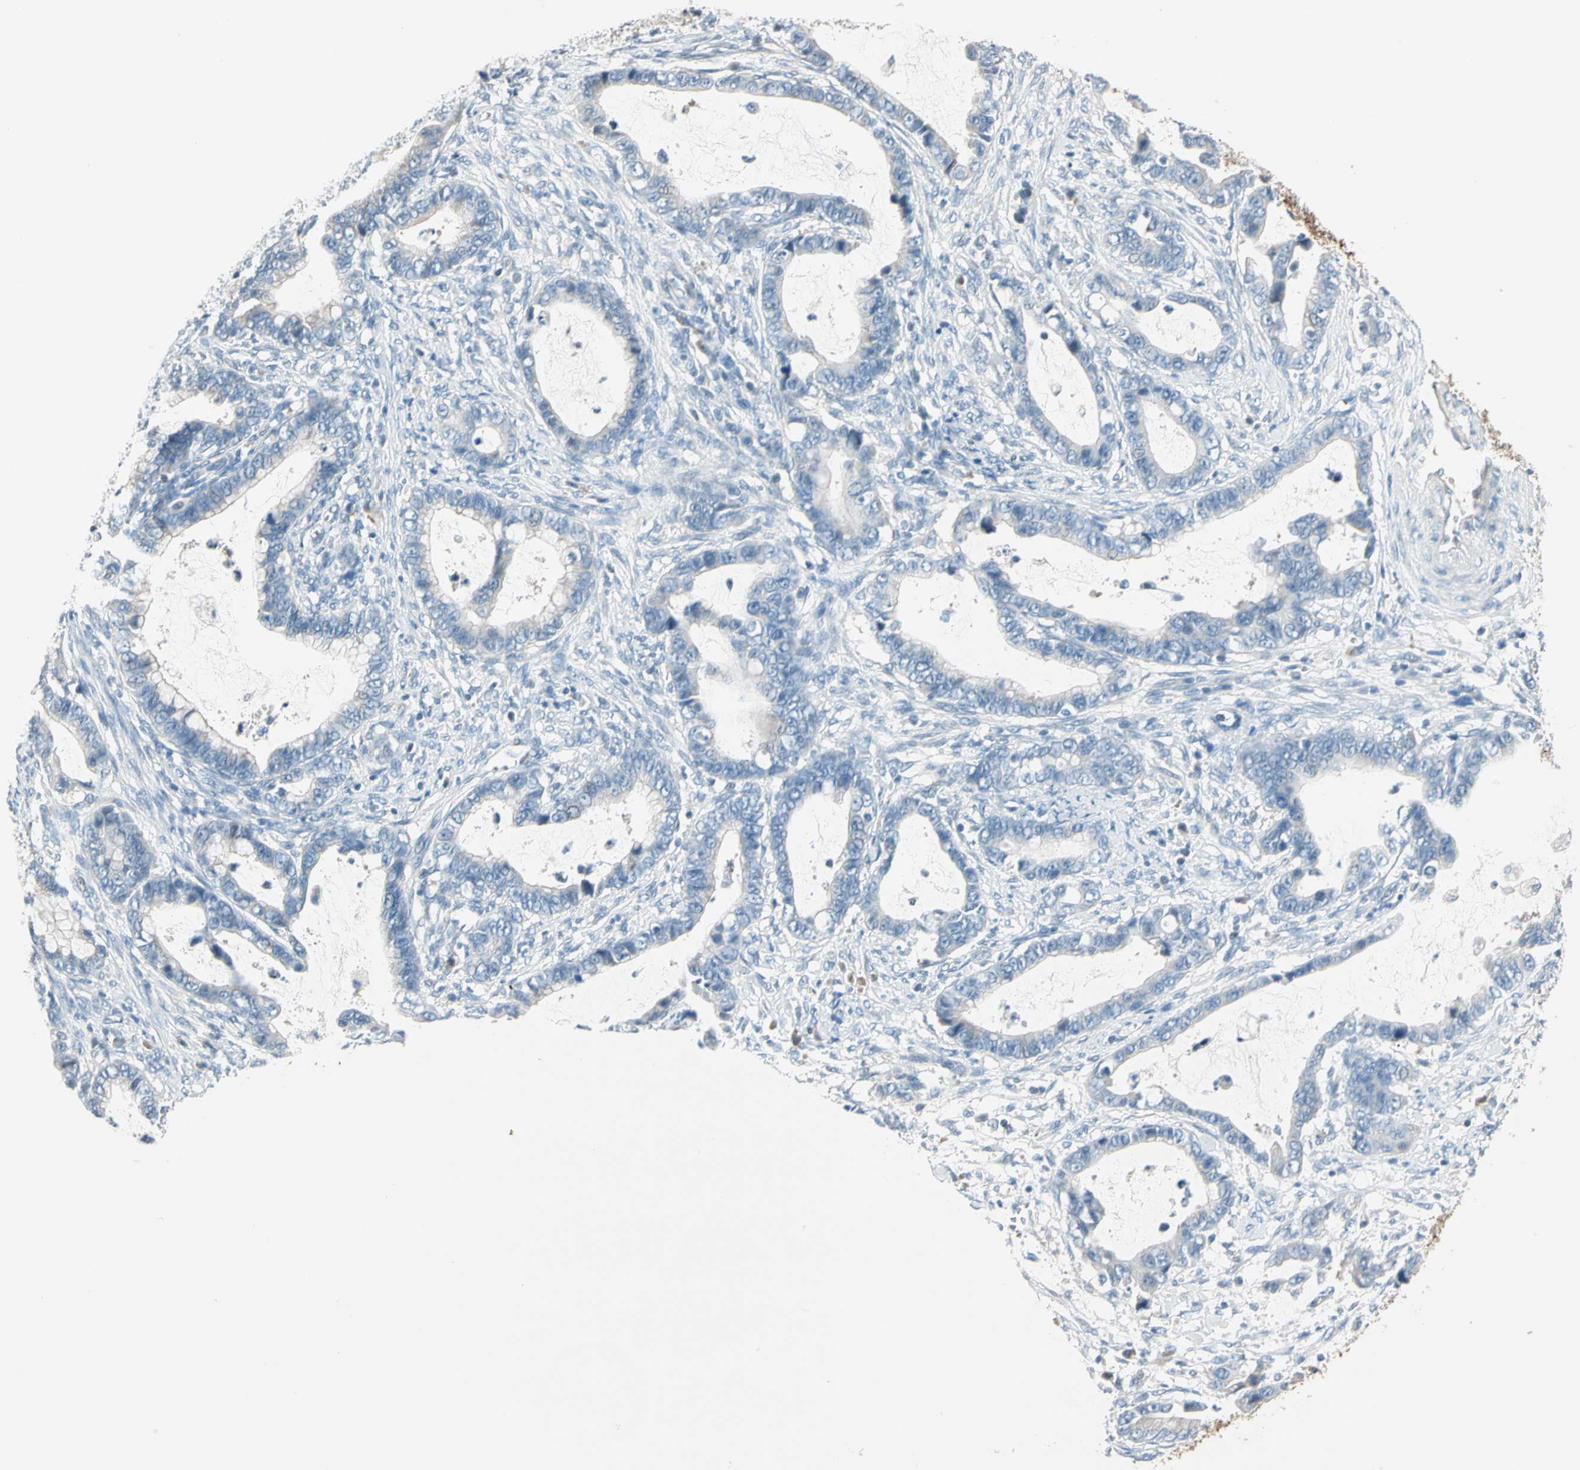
{"staining": {"intensity": "negative", "quantity": "none", "location": "none"}, "tissue": "cervical cancer", "cell_type": "Tumor cells", "image_type": "cancer", "snomed": [{"axis": "morphology", "description": "Adenocarcinoma, NOS"}, {"axis": "topography", "description": "Cervix"}], "caption": "High magnification brightfield microscopy of adenocarcinoma (cervical) stained with DAB (3,3'-diaminobenzidine) (brown) and counterstained with hematoxylin (blue): tumor cells show no significant positivity.", "gene": "STK40", "patient": {"sex": "female", "age": 44}}